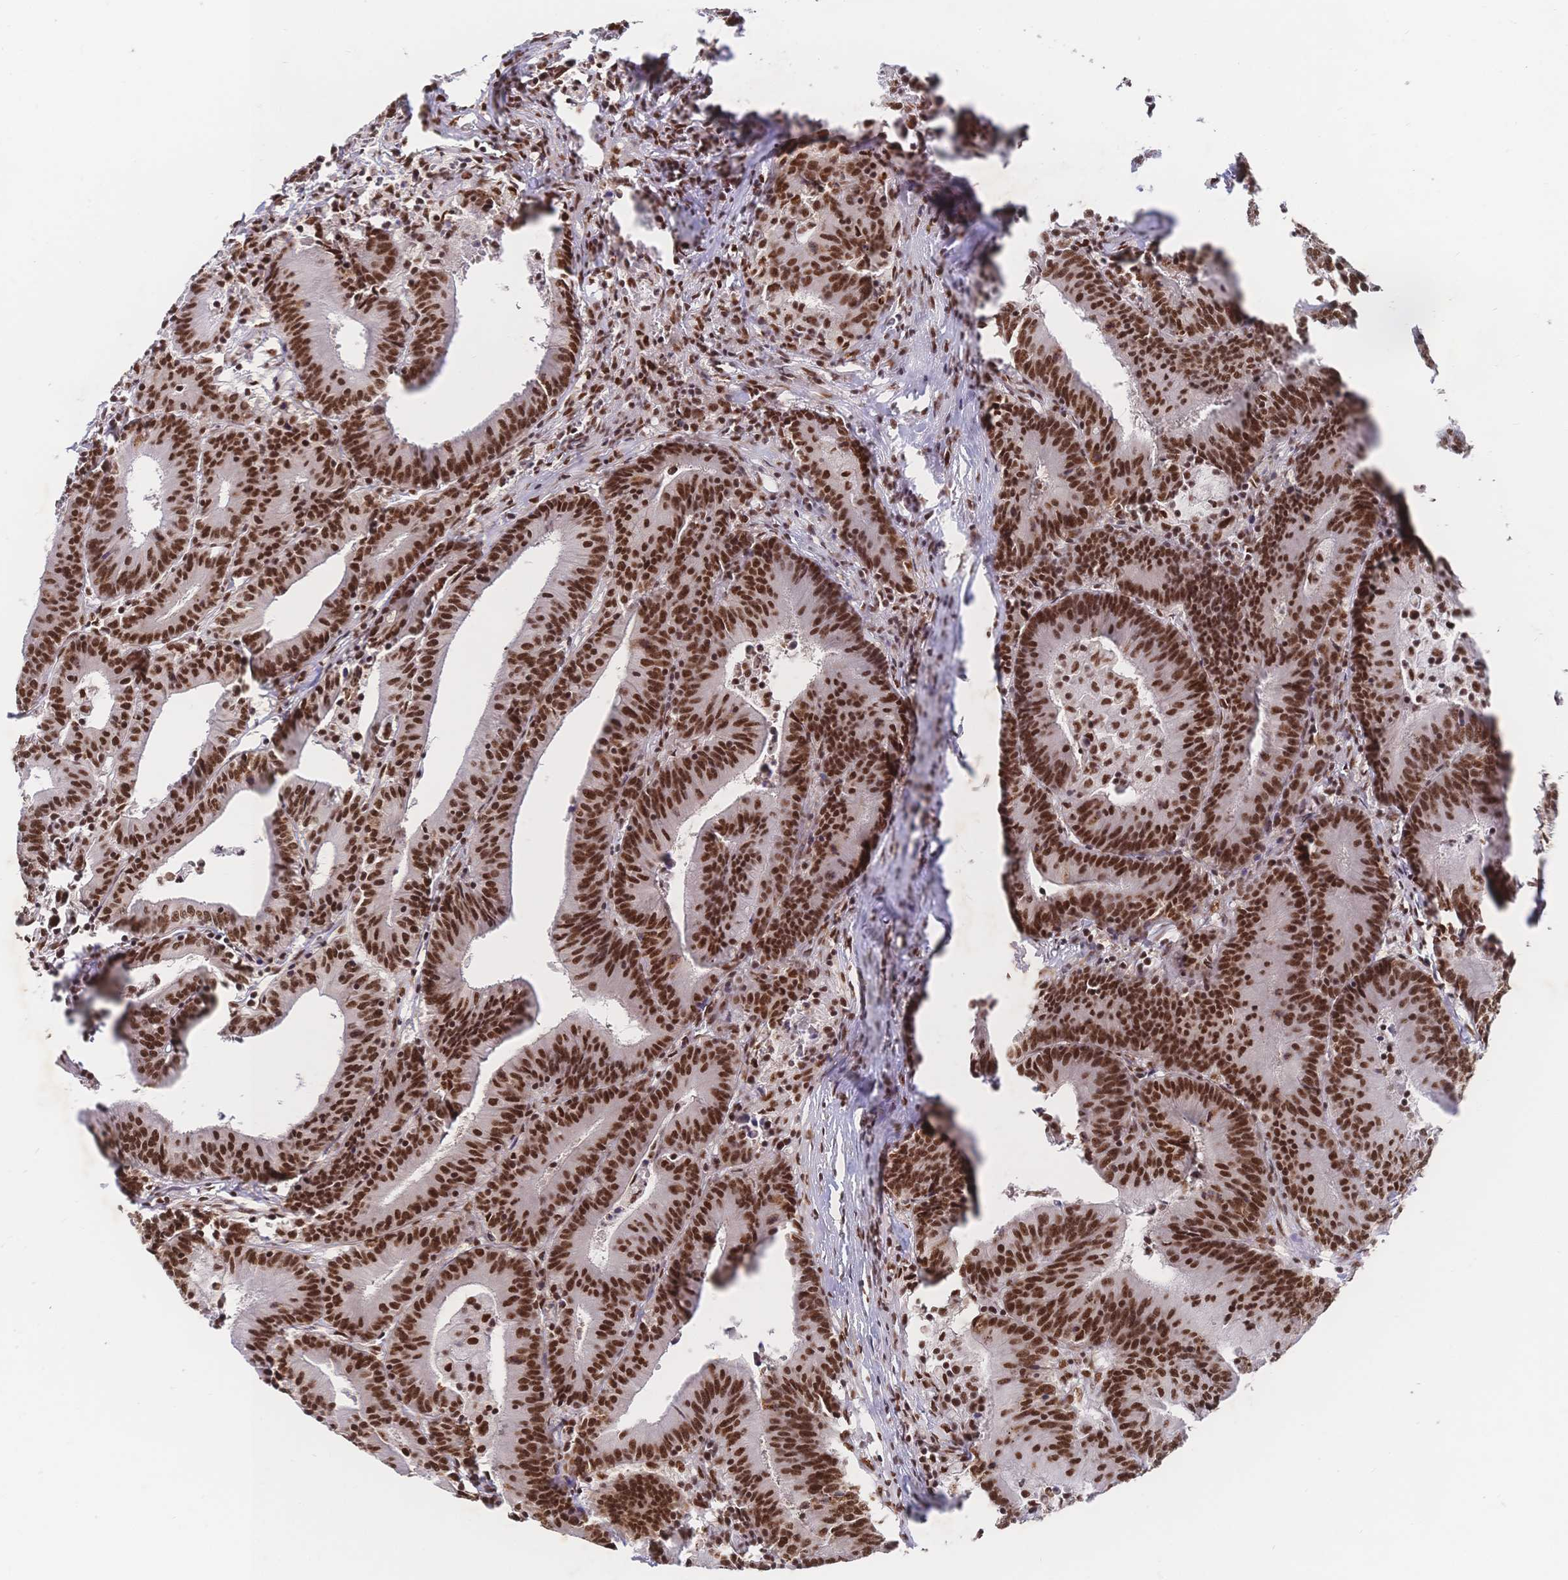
{"staining": {"intensity": "strong", "quantity": ">75%", "location": "nuclear"}, "tissue": "colorectal cancer", "cell_type": "Tumor cells", "image_type": "cancer", "snomed": [{"axis": "morphology", "description": "Adenocarcinoma, NOS"}, {"axis": "topography", "description": "Colon"}], "caption": "Colorectal adenocarcinoma stained with immunohistochemistry (IHC) demonstrates strong nuclear expression in approximately >75% of tumor cells.", "gene": "SRSF1", "patient": {"sex": "female", "age": 78}}